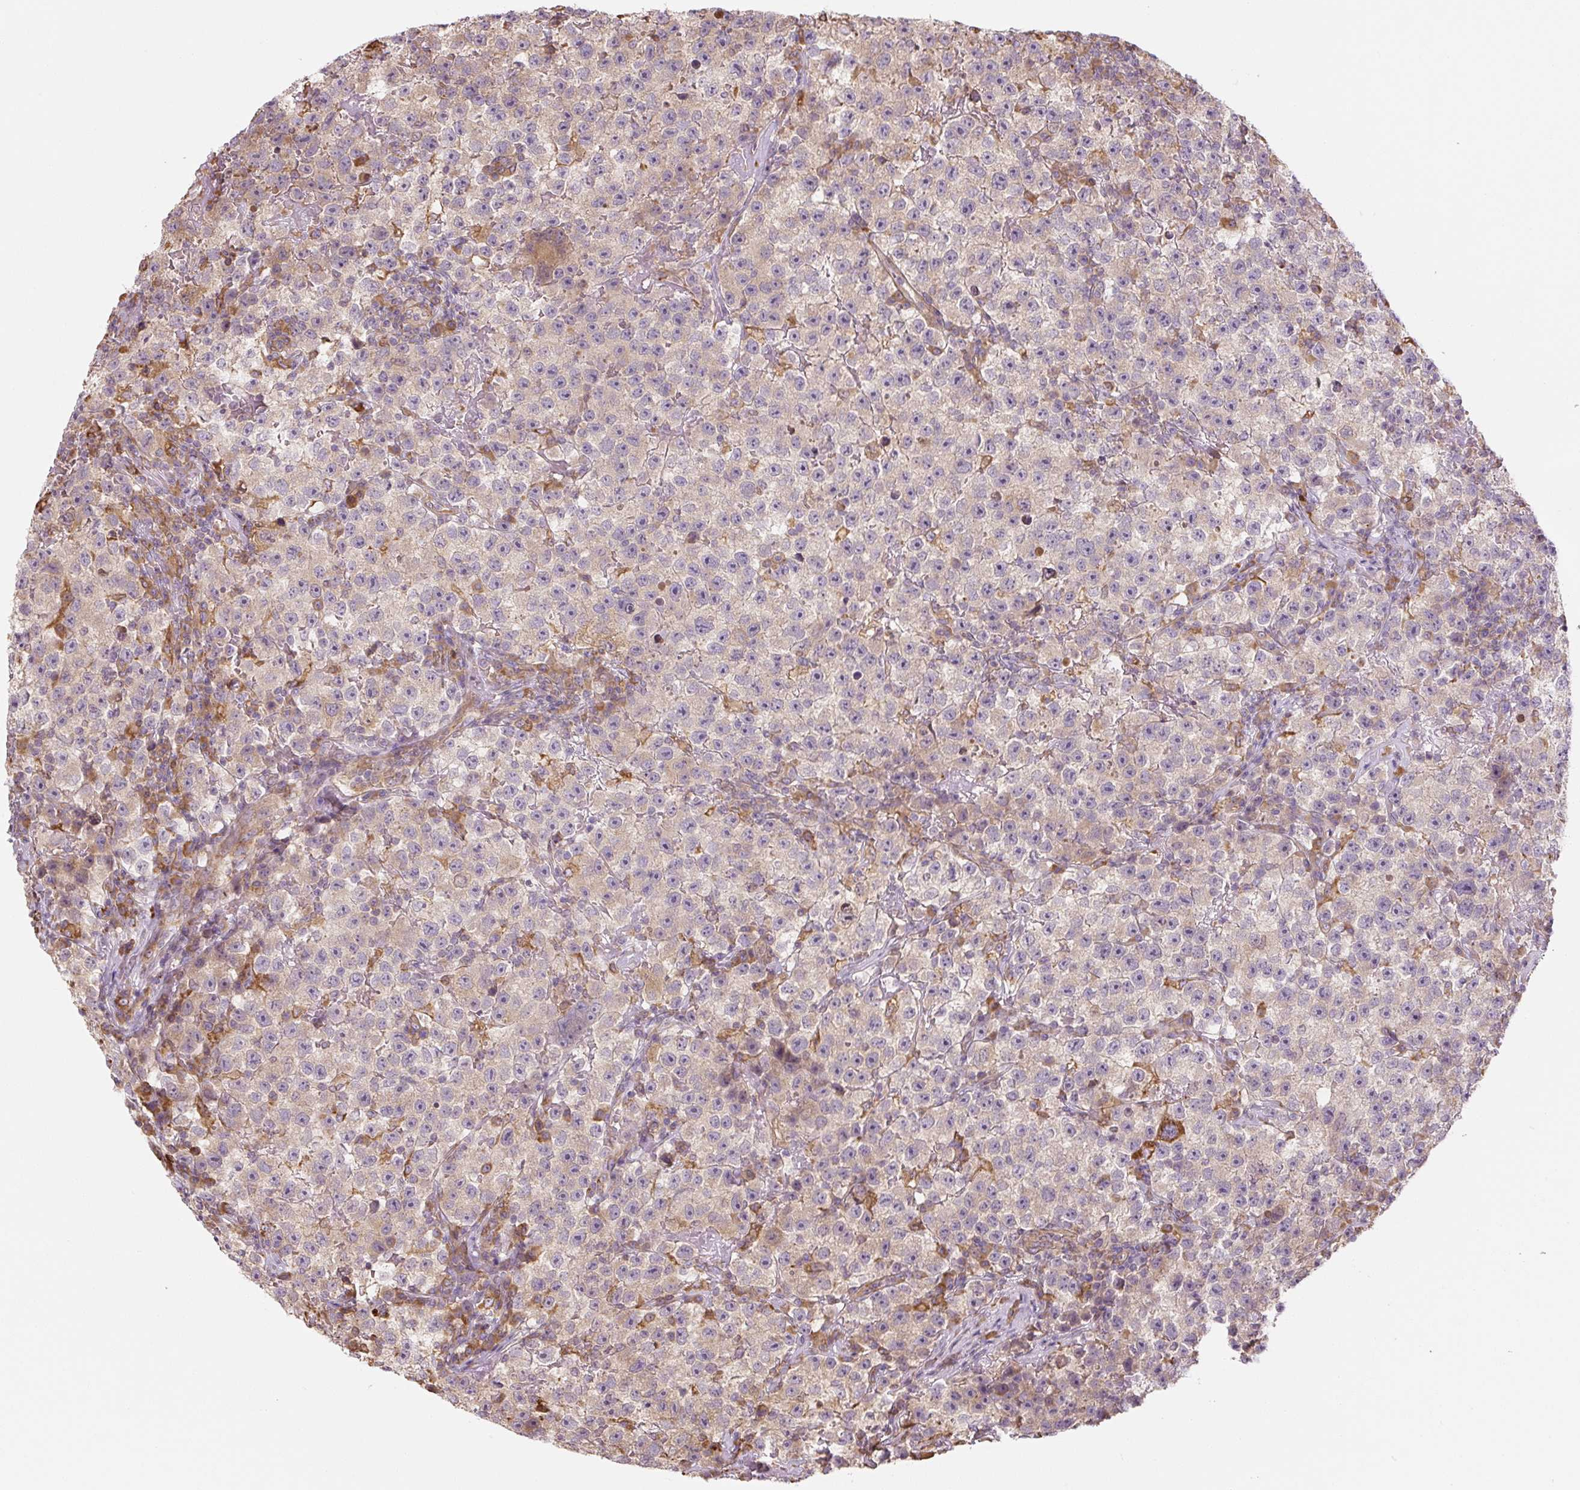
{"staining": {"intensity": "weak", "quantity": "25%-75%", "location": "cytoplasmic/membranous"}, "tissue": "testis cancer", "cell_type": "Tumor cells", "image_type": "cancer", "snomed": [{"axis": "morphology", "description": "Seminoma, NOS"}, {"axis": "topography", "description": "Testis"}], "caption": "There is low levels of weak cytoplasmic/membranous expression in tumor cells of seminoma (testis), as demonstrated by immunohistochemical staining (brown color).", "gene": "RASA1", "patient": {"sex": "male", "age": 22}}